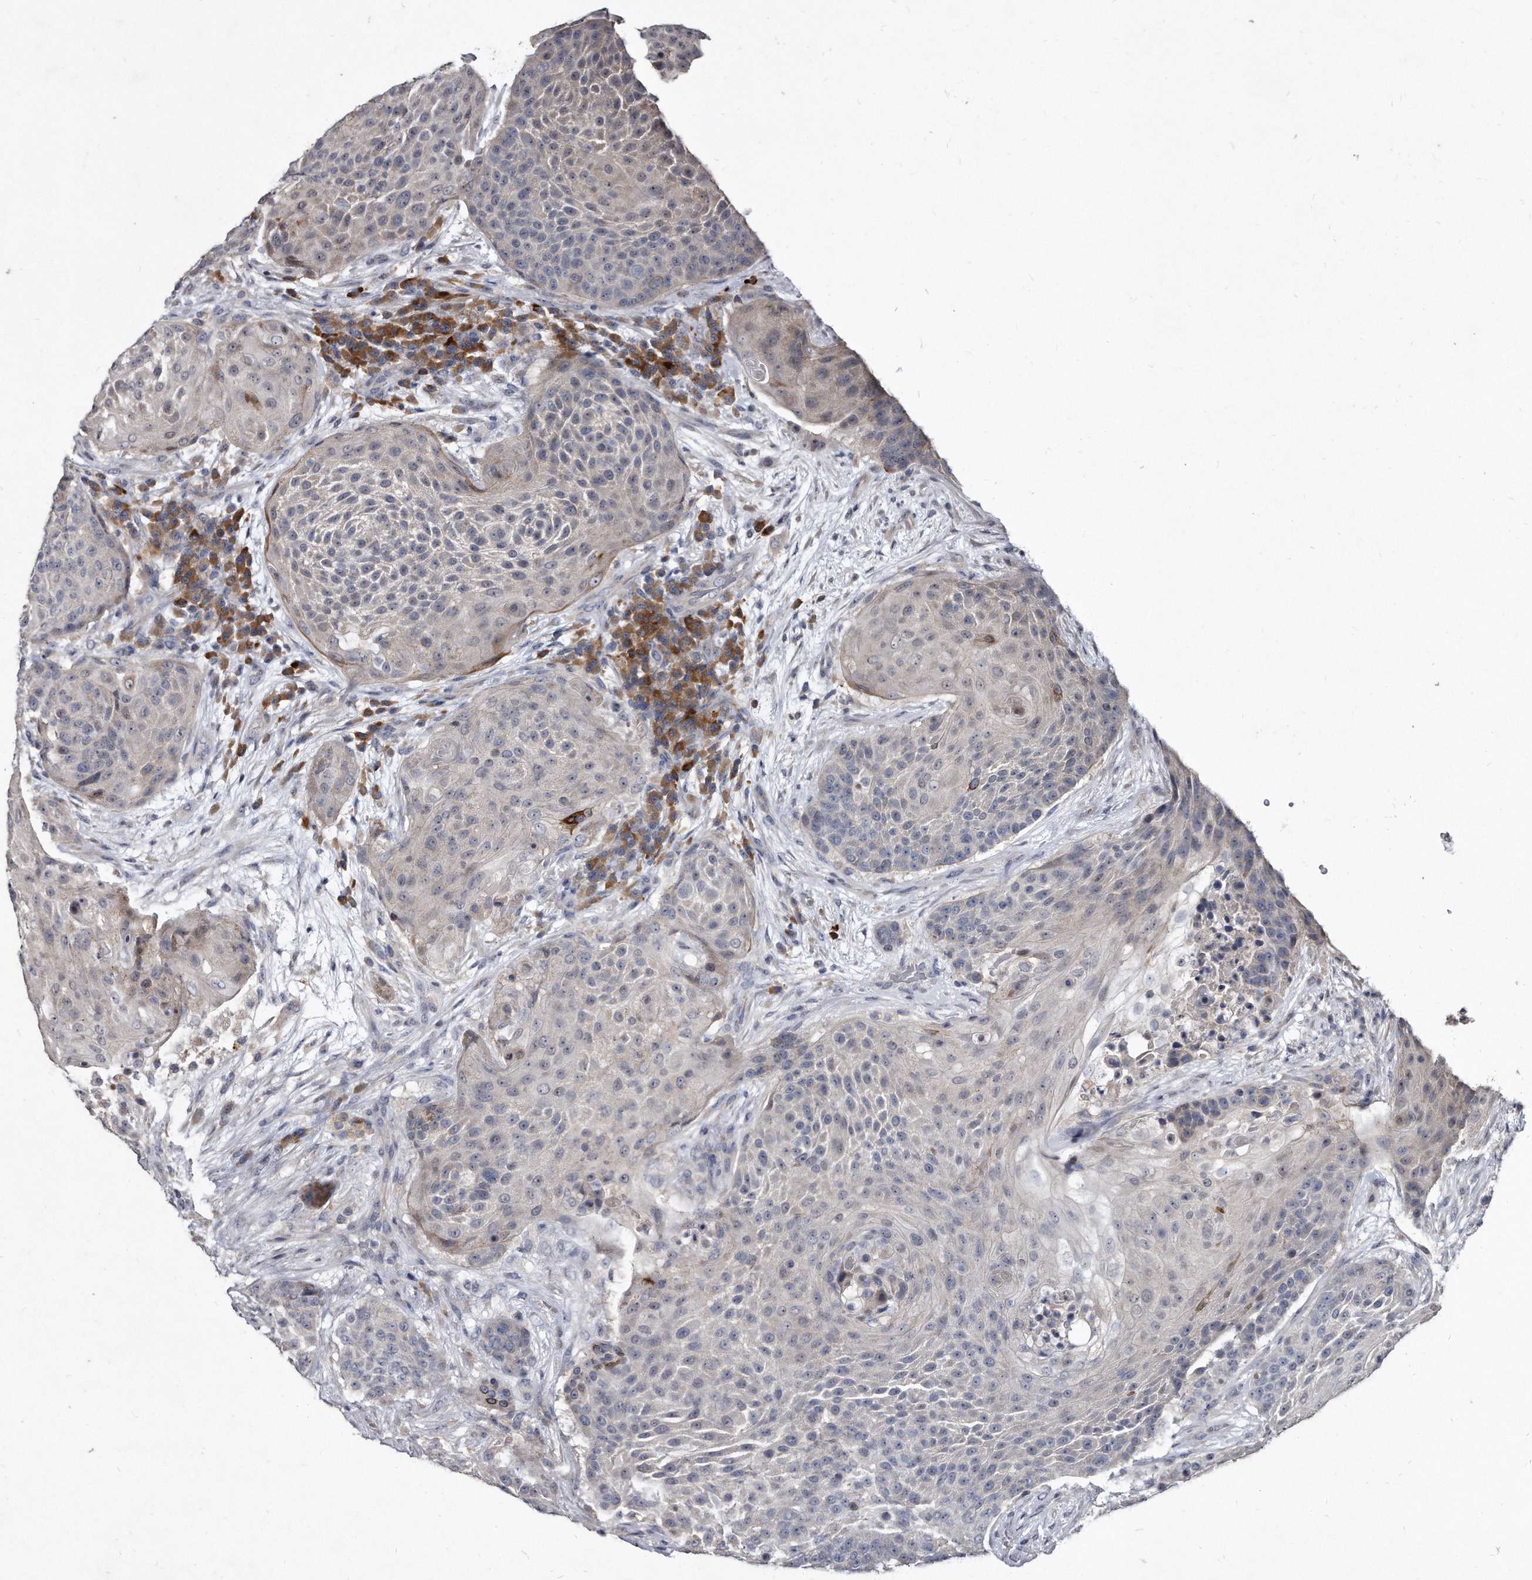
{"staining": {"intensity": "negative", "quantity": "none", "location": "none"}, "tissue": "urothelial cancer", "cell_type": "Tumor cells", "image_type": "cancer", "snomed": [{"axis": "morphology", "description": "Urothelial carcinoma, High grade"}, {"axis": "topography", "description": "Urinary bladder"}], "caption": "The IHC photomicrograph has no significant expression in tumor cells of urothelial cancer tissue.", "gene": "KLHDC3", "patient": {"sex": "female", "age": 63}}